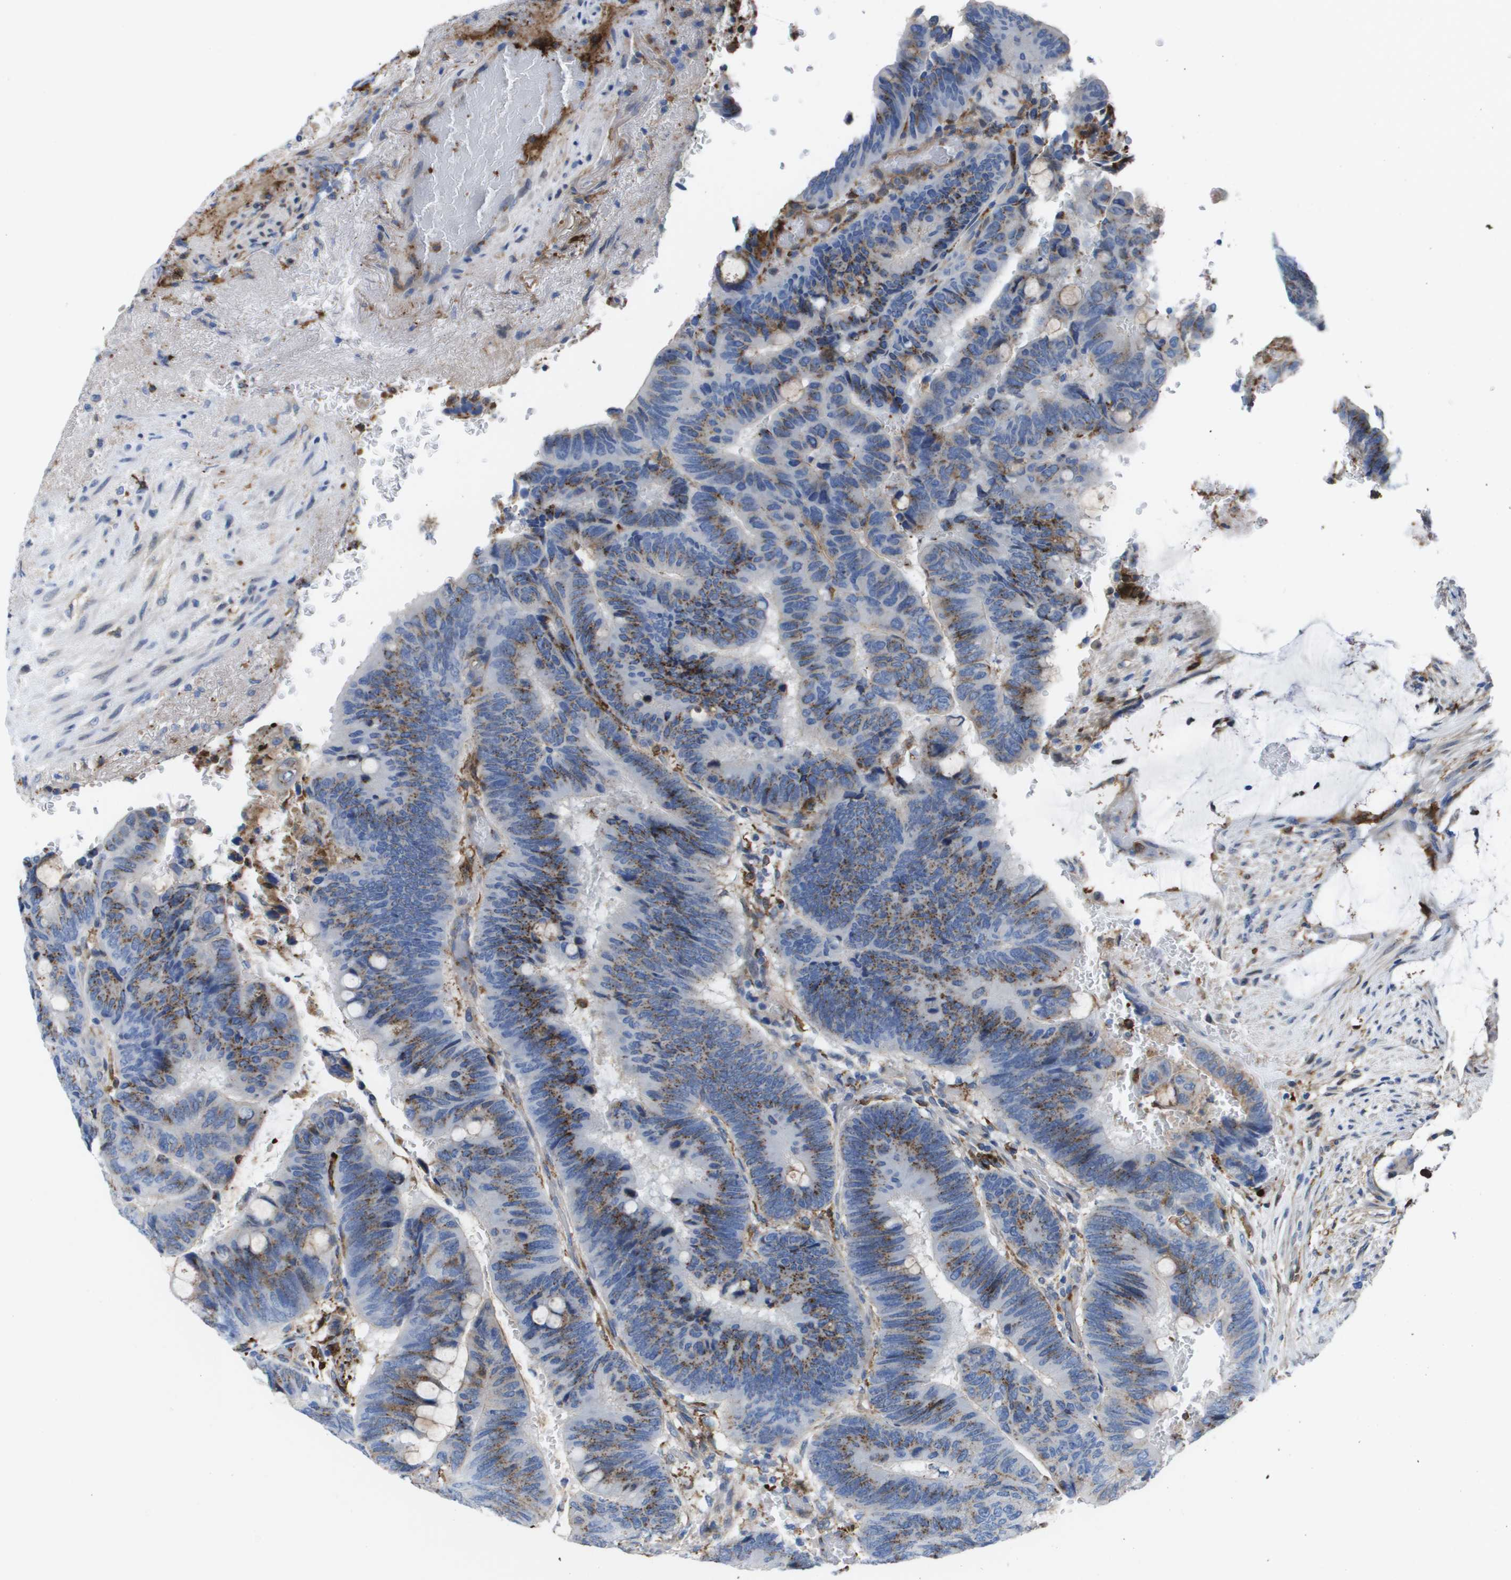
{"staining": {"intensity": "moderate", "quantity": ">75%", "location": "cytoplasmic/membranous"}, "tissue": "colorectal cancer", "cell_type": "Tumor cells", "image_type": "cancer", "snomed": [{"axis": "morphology", "description": "Normal tissue, NOS"}, {"axis": "morphology", "description": "Adenocarcinoma, NOS"}, {"axis": "topography", "description": "Rectum"}], "caption": "Immunohistochemical staining of human adenocarcinoma (colorectal) reveals medium levels of moderate cytoplasmic/membranous protein staining in approximately >75% of tumor cells.", "gene": "SLC37A2", "patient": {"sex": "male", "age": 92}}